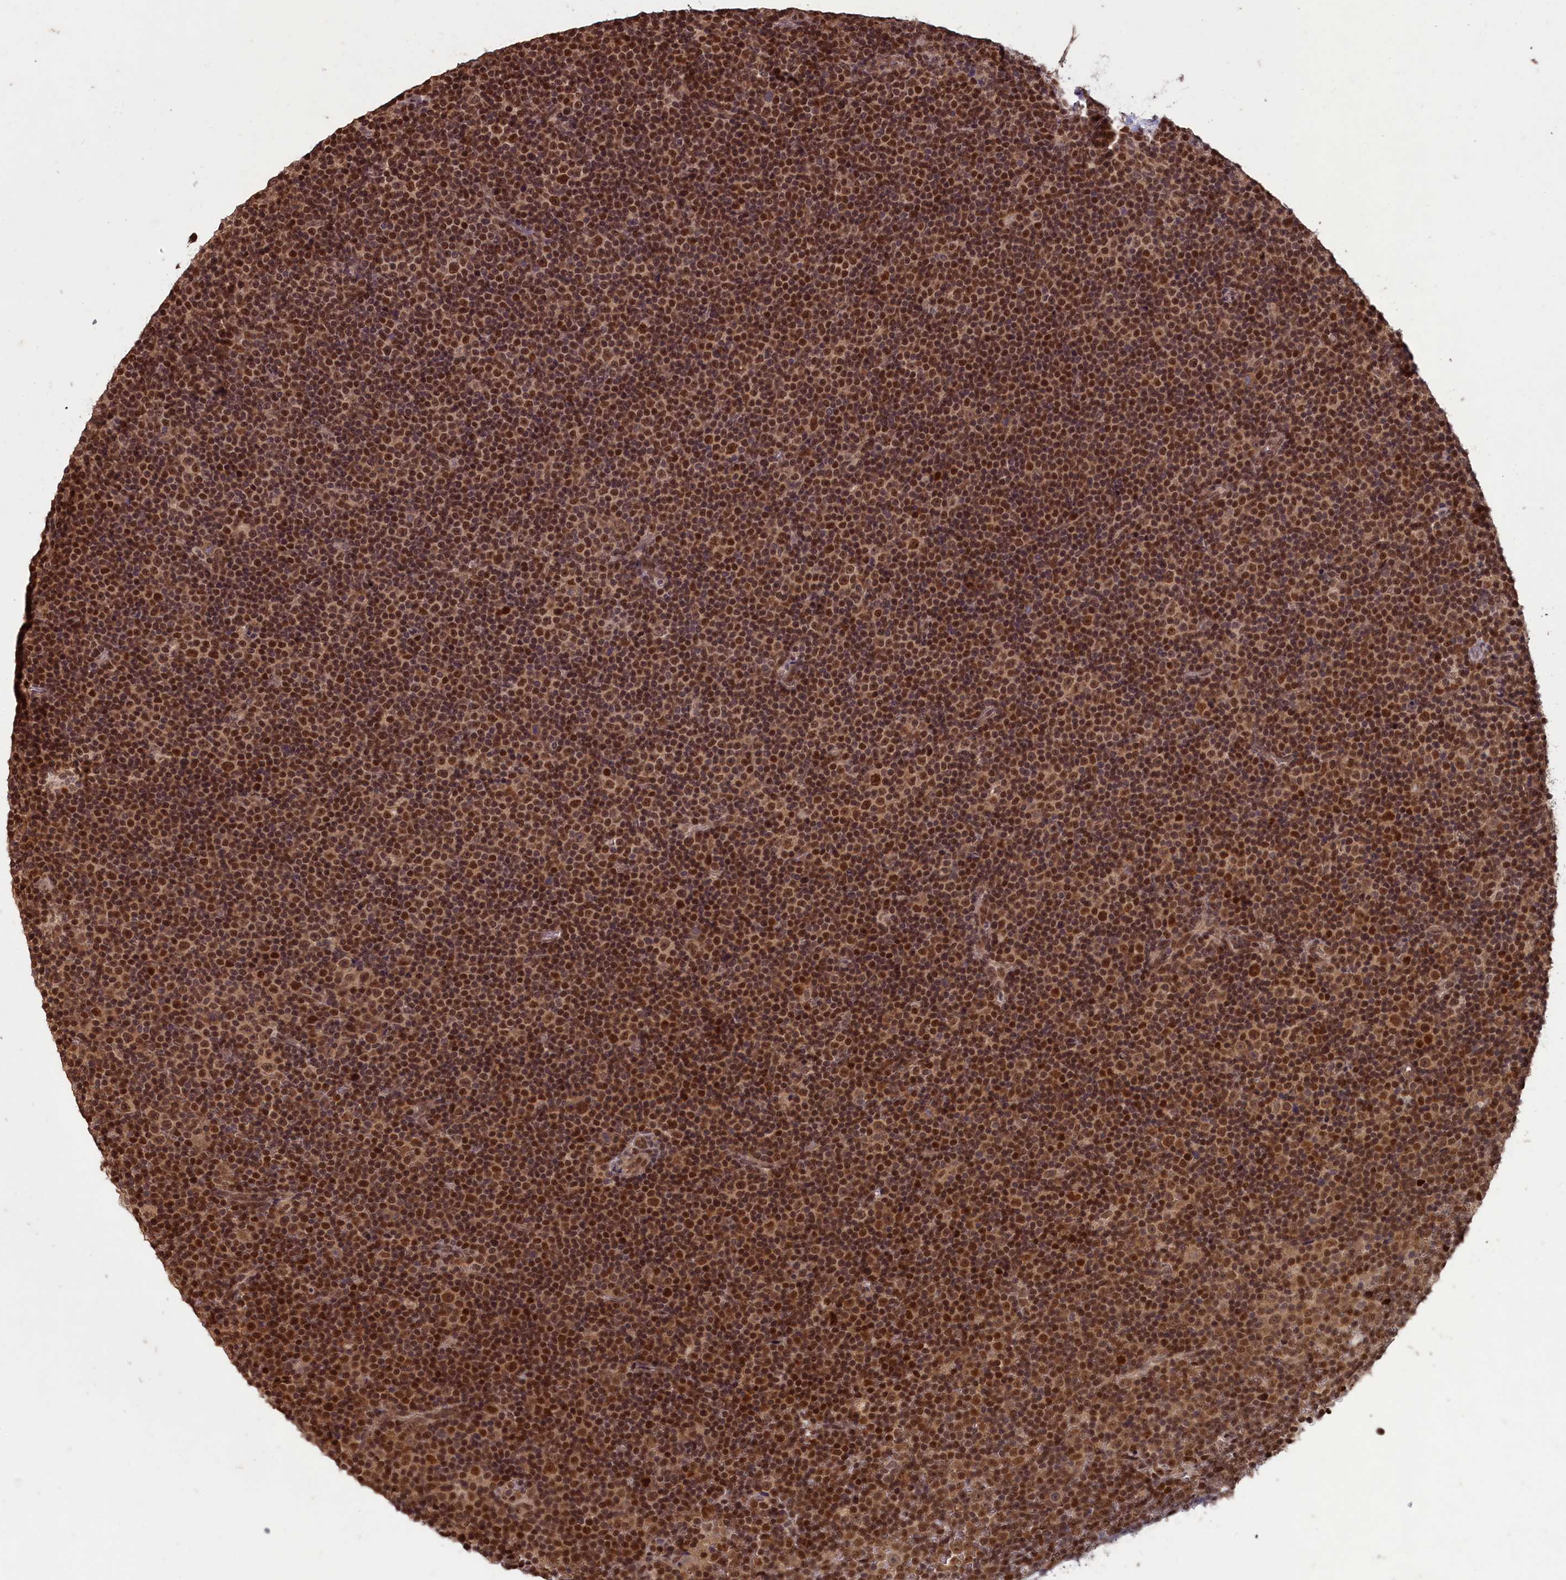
{"staining": {"intensity": "strong", "quantity": ">75%", "location": "nuclear"}, "tissue": "lymphoma", "cell_type": "Tumor cells", "image_type": "cancer", "snomed": [{"axis": "morphology", "description": "Malignant lymphoma, non-Hodgkin's type, Low grade"}, {"axis": "topography", "description": "Lymph node"}], "caption": "IHC histopathology image of neoplastic tissue: lymphoma stained using IHC shows high levels of strong protein expression localized specifically in the nuclear of tumor cells, appearing as a nuclear brown color.", "gene": "NAE1", "patient": {"sex": "female", "age": 67}}